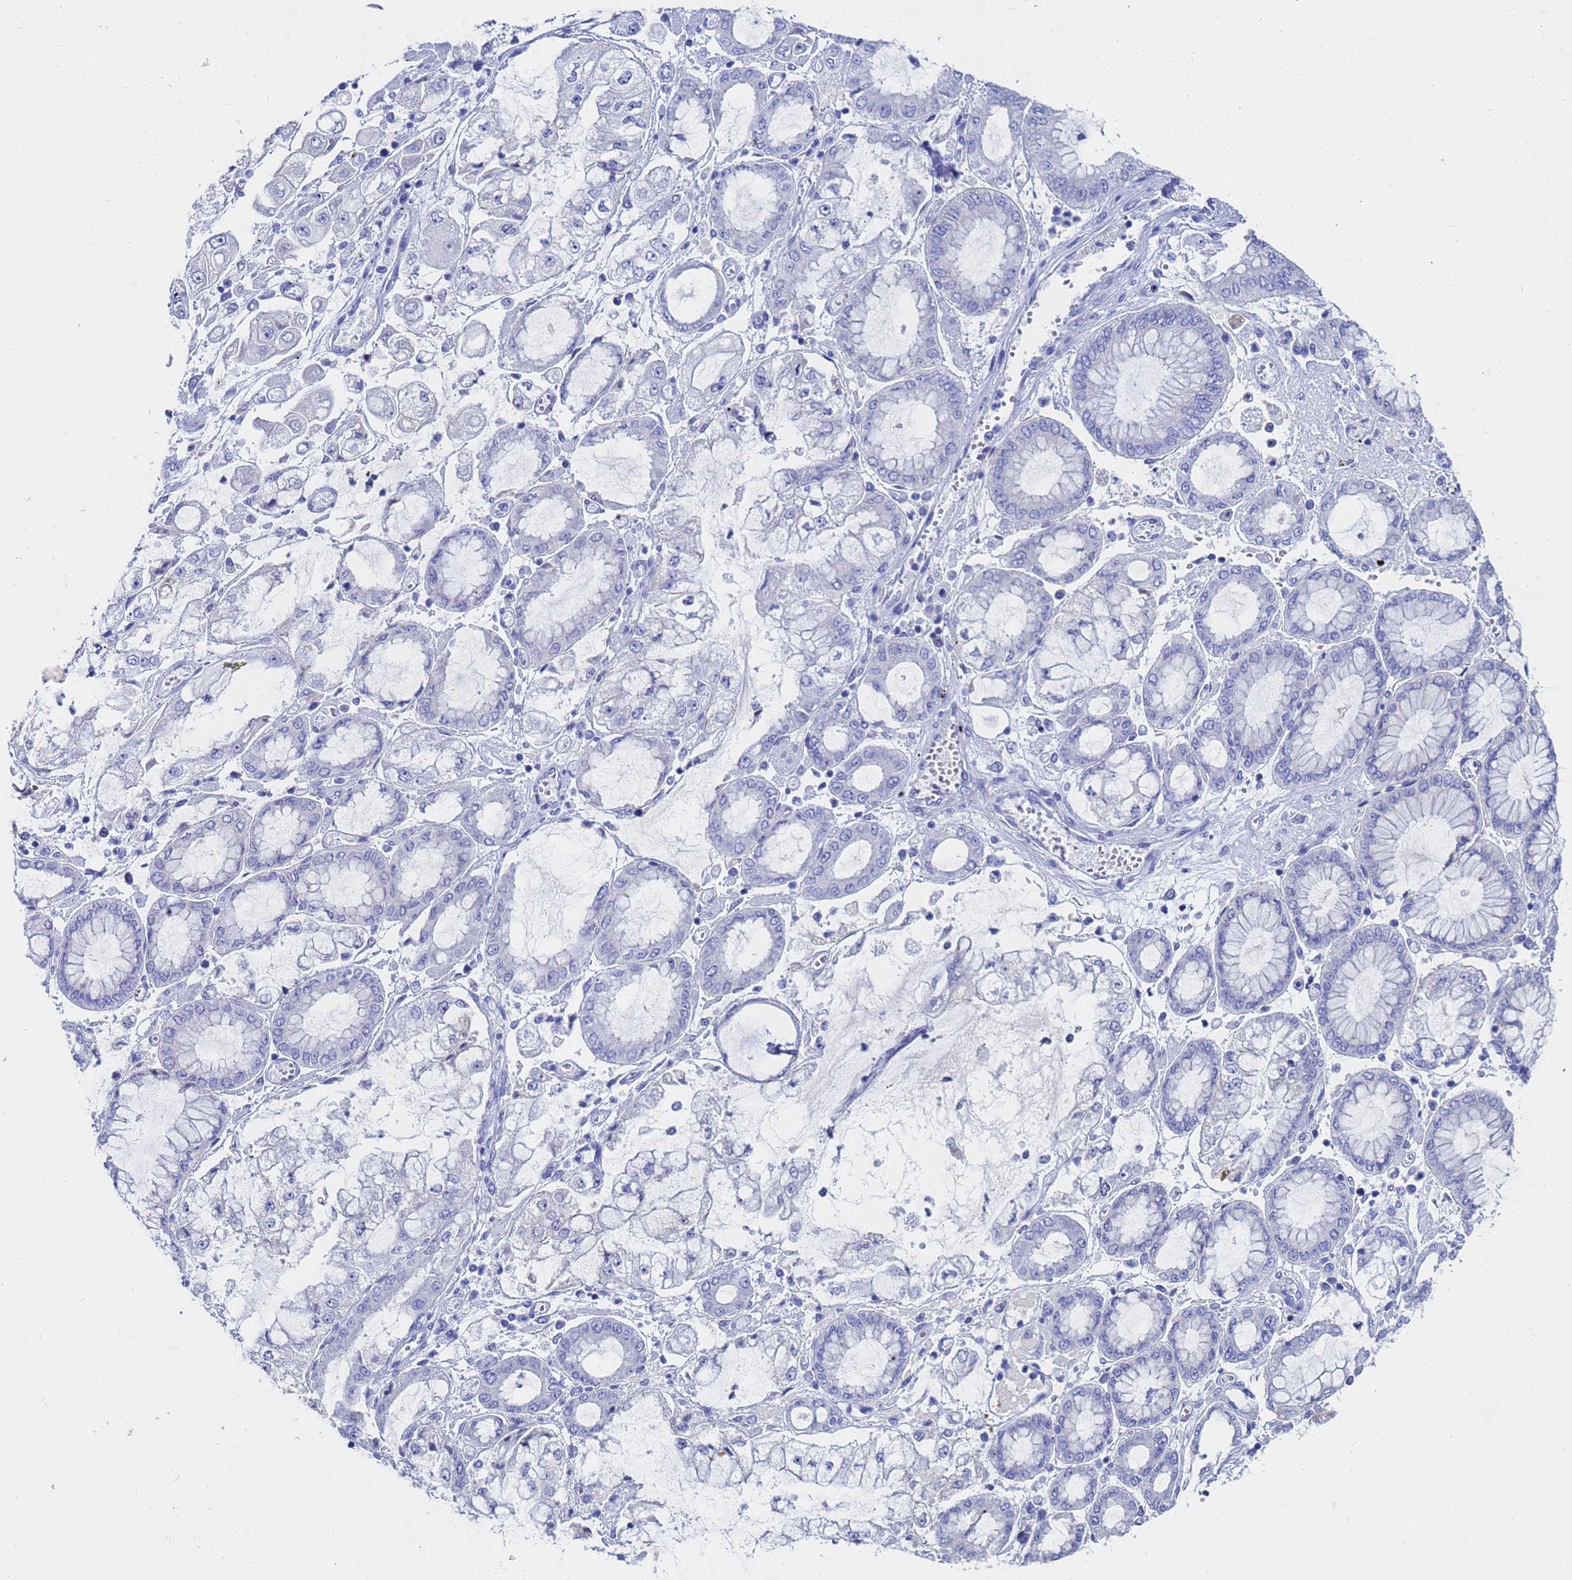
{"staining": {"intensity": "negative", "quantity": "none", "location": "none"}, "tissue": "stomach cancer", "cell_type": "Tumor cells", "image_type": "cancer", "snomed": [{"axis": "morphology", "description": "Adenocarcinoma, NOS"}, {"axis": "topography", "description": "Stomach"}], "caption": "This is an immunohistochemistry histopathology image of human stomach cancer (adenocarcinoma). There is no positivity in tumor cells.", "gene": "C2orf72", "patient": {"sex": "male", "age": 76}}